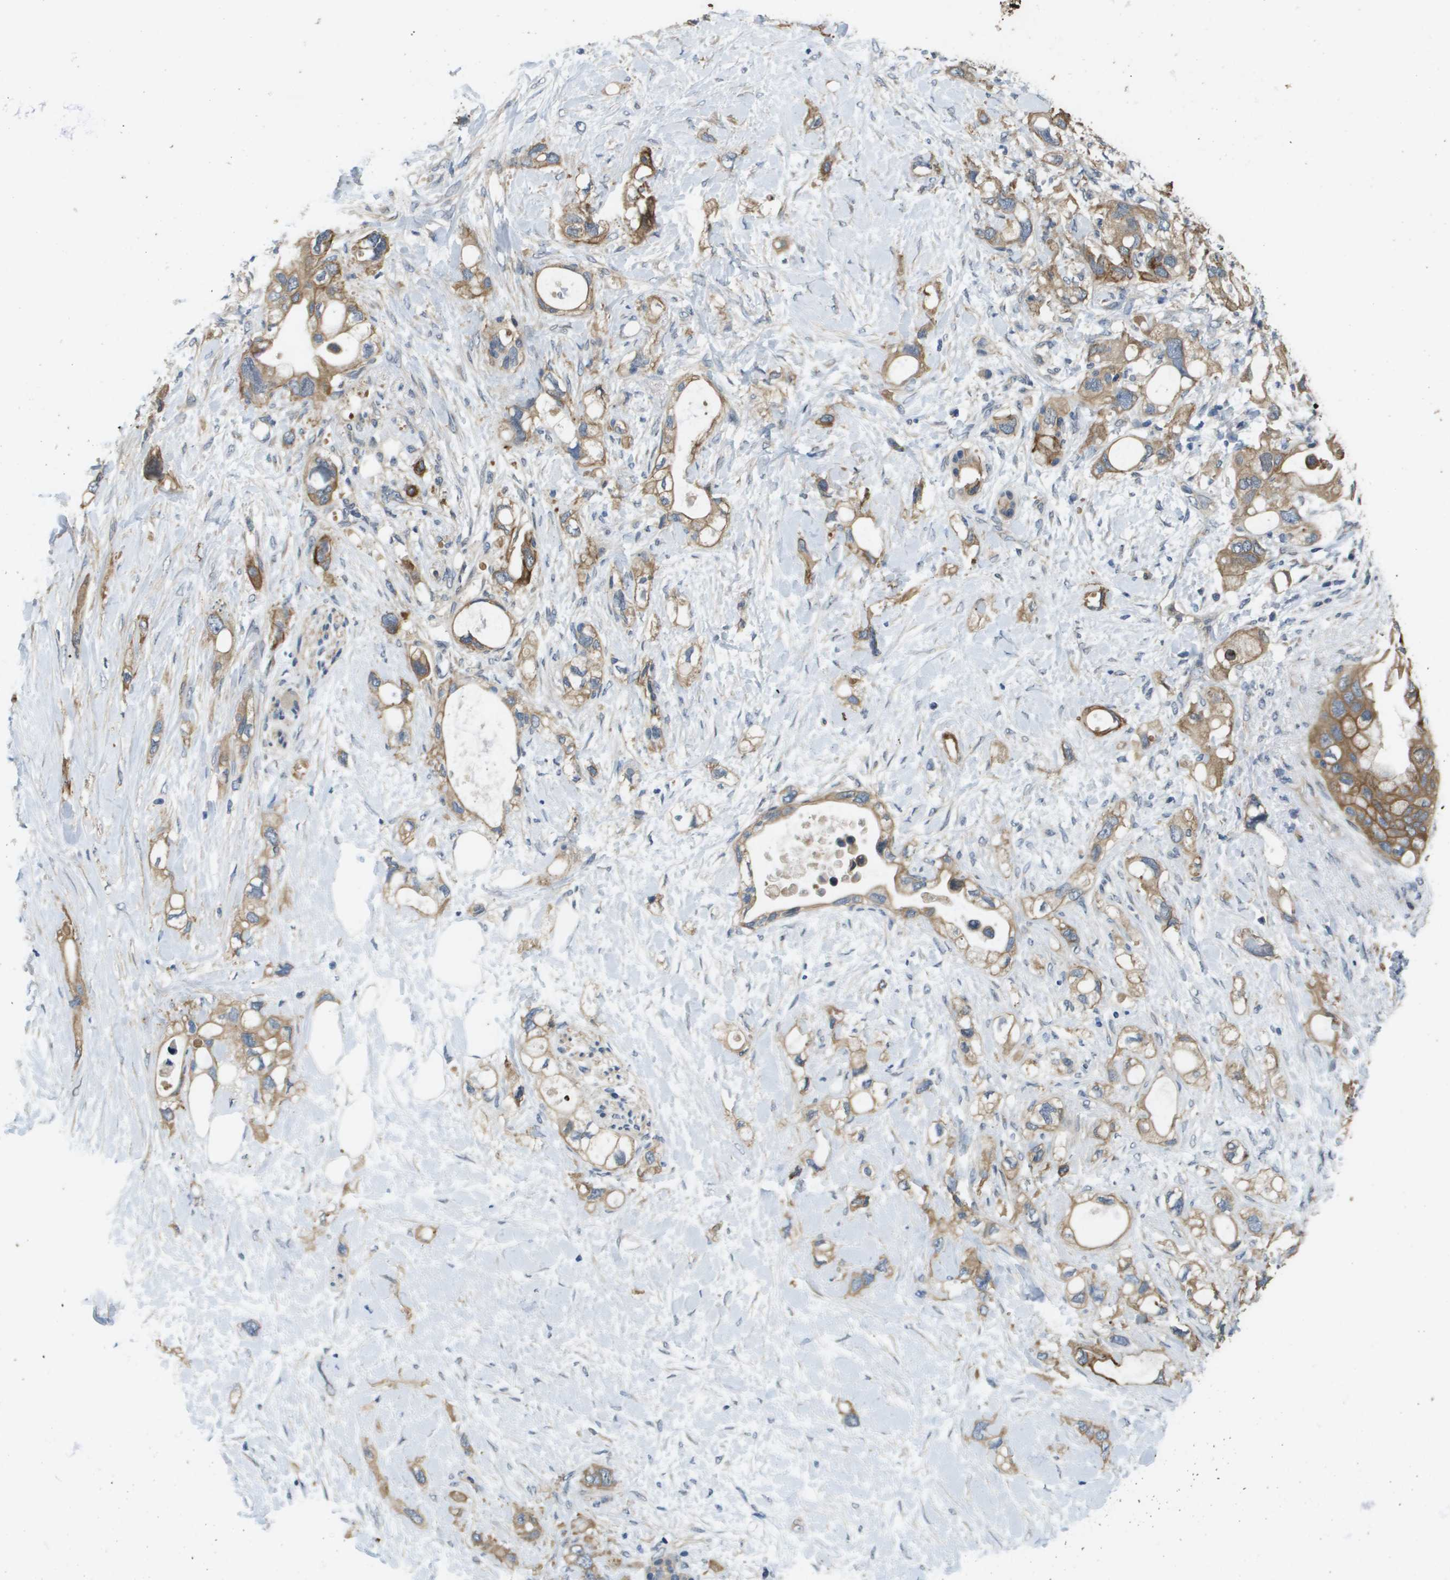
{"staining": {"intensity": "strong", "quantity": ">75%", "location": "cytoplasmic/membranous"}, "tissue": "pancreatic cancer", "cell_type": "Tumor cells", "image_type": "cancer", "snomed": [{"axis": "morphology", "description": "Adenocarcinoma, NOS"}, {"axis": "topography", "description": "Pancreas"}], "caption": "Protein analysis of adenocarcinoma (pancreatic) tissue shows strong cytoplasmic/membranous staining in approximately >75% of tumor cells.", "gene": "KRT23", "patient": {"sex": "female", "age": 56}}